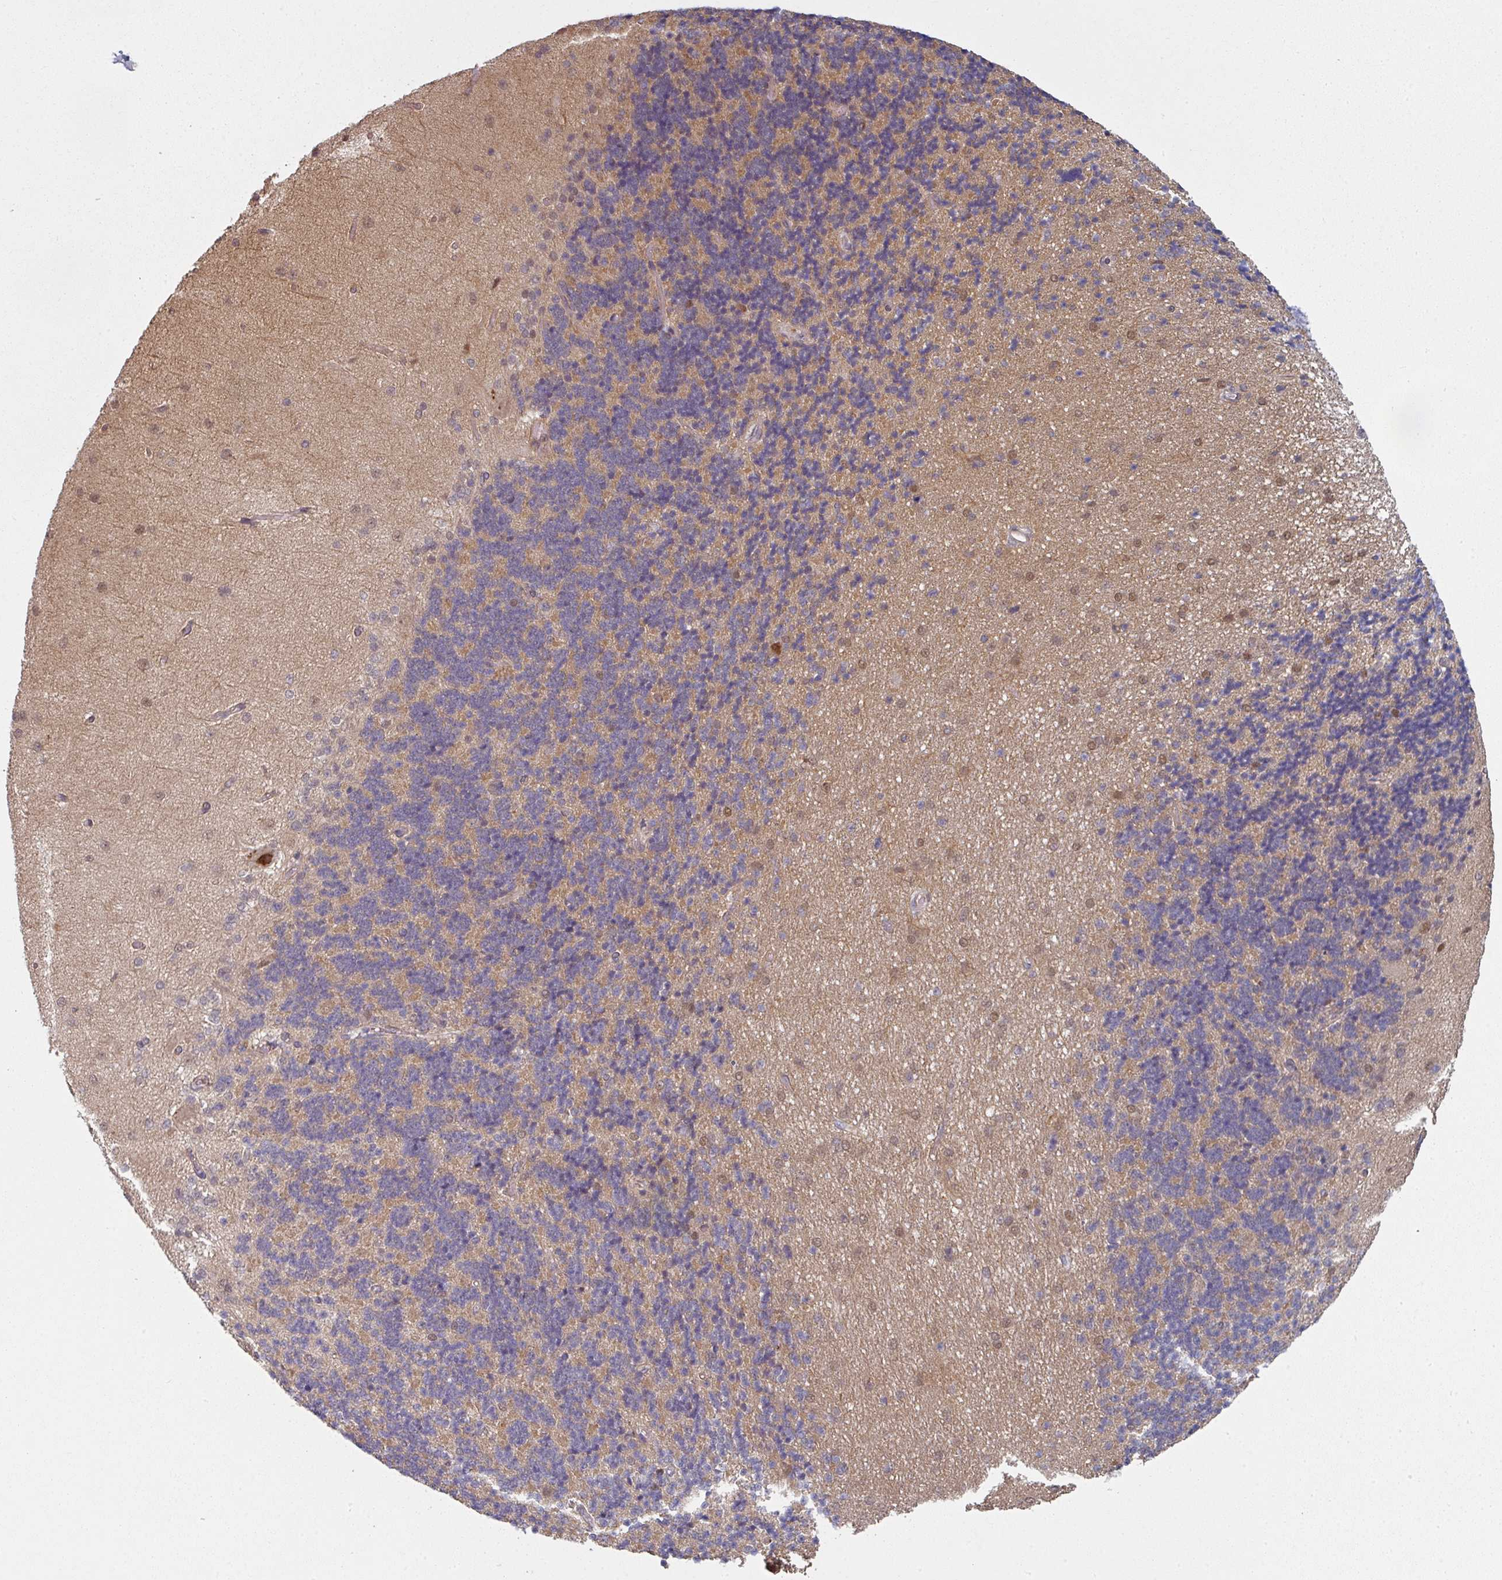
{"staining": {"intensity": "weak", "quantity": "25%-75%", "location": "cytoplasmic/membranous"}, "tissue": "cerebellum", "cell_type": "Cells in granular layer", "image_type": "normal", "snomed": [{"axis": "morphology", "description": "Normal tissue, NOS"}, {"axis": "topography", "description": "Cerebellum"}], "caption": "Immunohistochemical staining of normal cerebellum shows low levels of weak cytoplasmic/membranous staining in approximately 25%-75% of cells in granular layer. Immunohistochemistry stains the protein of interest in brown and the nuclei are stained blue.", "gene": "PSME3IP1", "patient": {"sex": "female", "age": 29}}